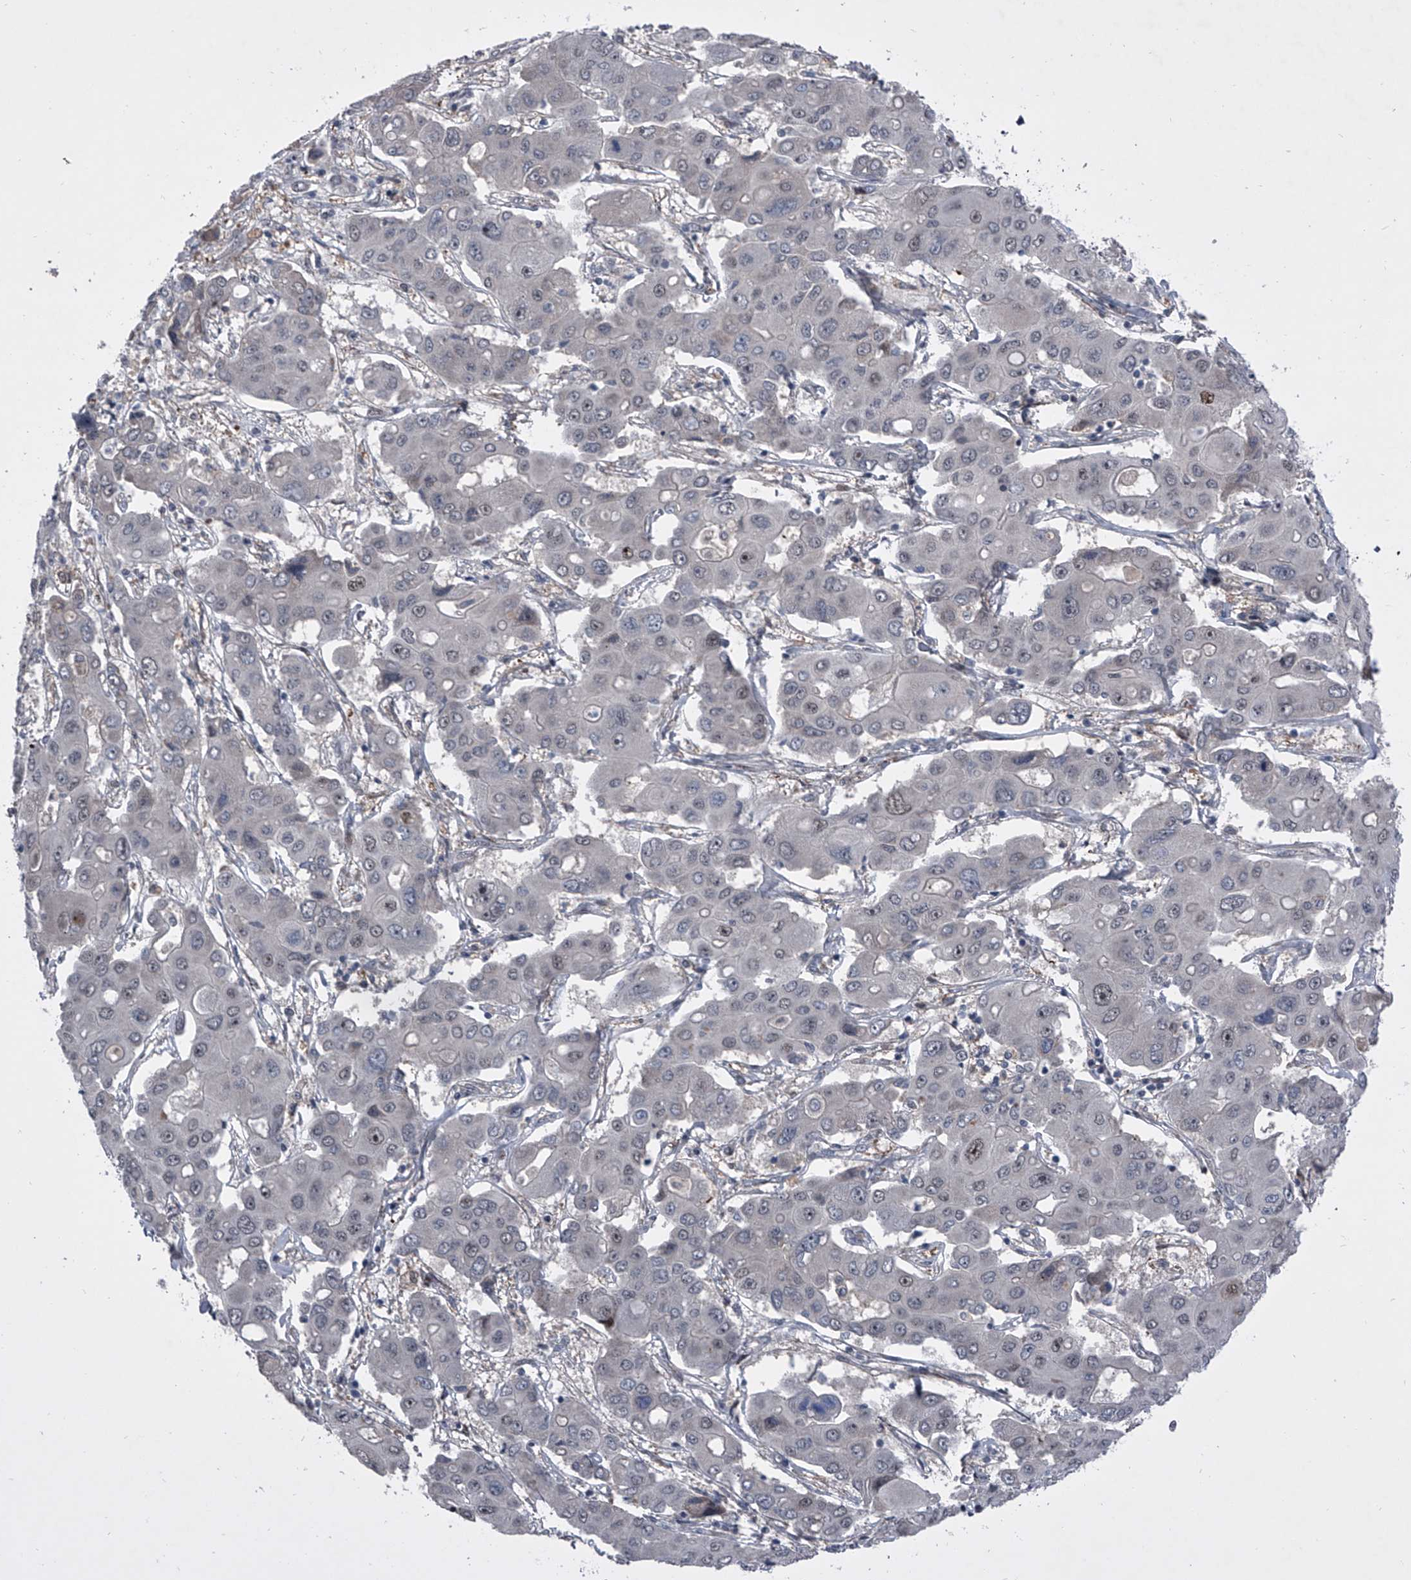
{"staining": {"intensity": "negative", "quantity": "none", "location": "none"}, "tissue": "liver cancer", "cell_type": "Tumor cells", "image_type": "cancer", "snomed": [{"axis": "morphology", "description": "Cholangiocarcinoma"}, {"axis": "topography", "description": "Liver"}], "caption": "Immunohistochemistry histopathology image of liver cholangiocarcinoma stained for a protein (brown), which displays no staining in tumor cells.", "gene": "ELK4", "patient": {"sex": "male", "age": 67}}